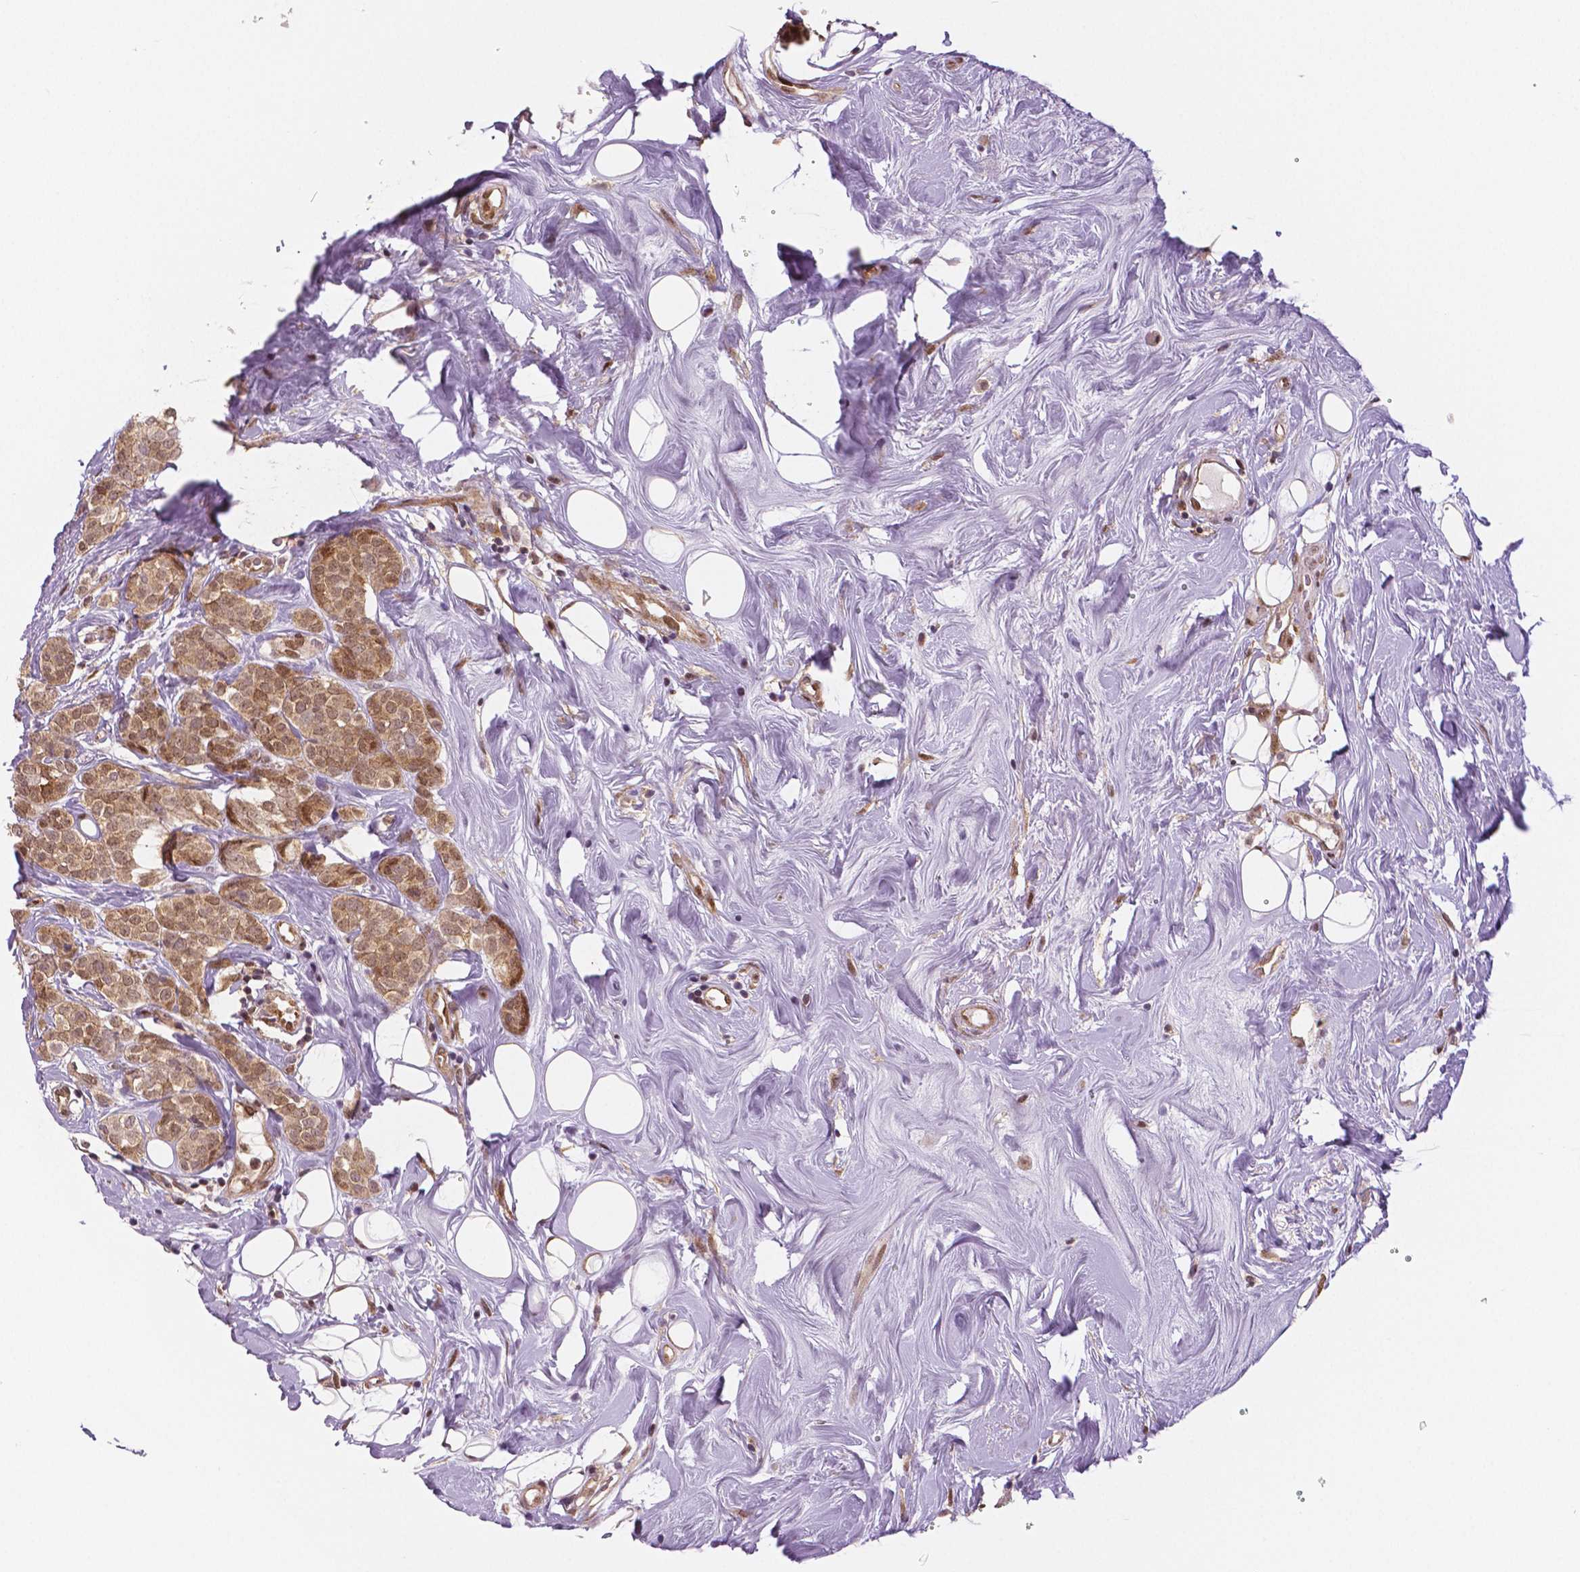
{"staining": {"intensity": "moderate", "quantity": ">75%", "location": "cytoplasmic/membranous,nuclear"}, "tissue": "breast cancer", "cell_type": "Tumor cells", "image_type": "cancer", "snomed": [{"axis": "morphology", "description": "Lobular carcinoma"}, {"axis": "topography", "description": "Breast"}], "caption": "Breast cancer (lobular carcinoma) tissue exhibits moderate cytoplasmic/membranous and nuclear expression in about >75% of tumor cells The protein of interest is shown in brown color, while the nuclei are stained blue.", "gene": "STAT3", "patient": {"sex": "female", "age": 49}}